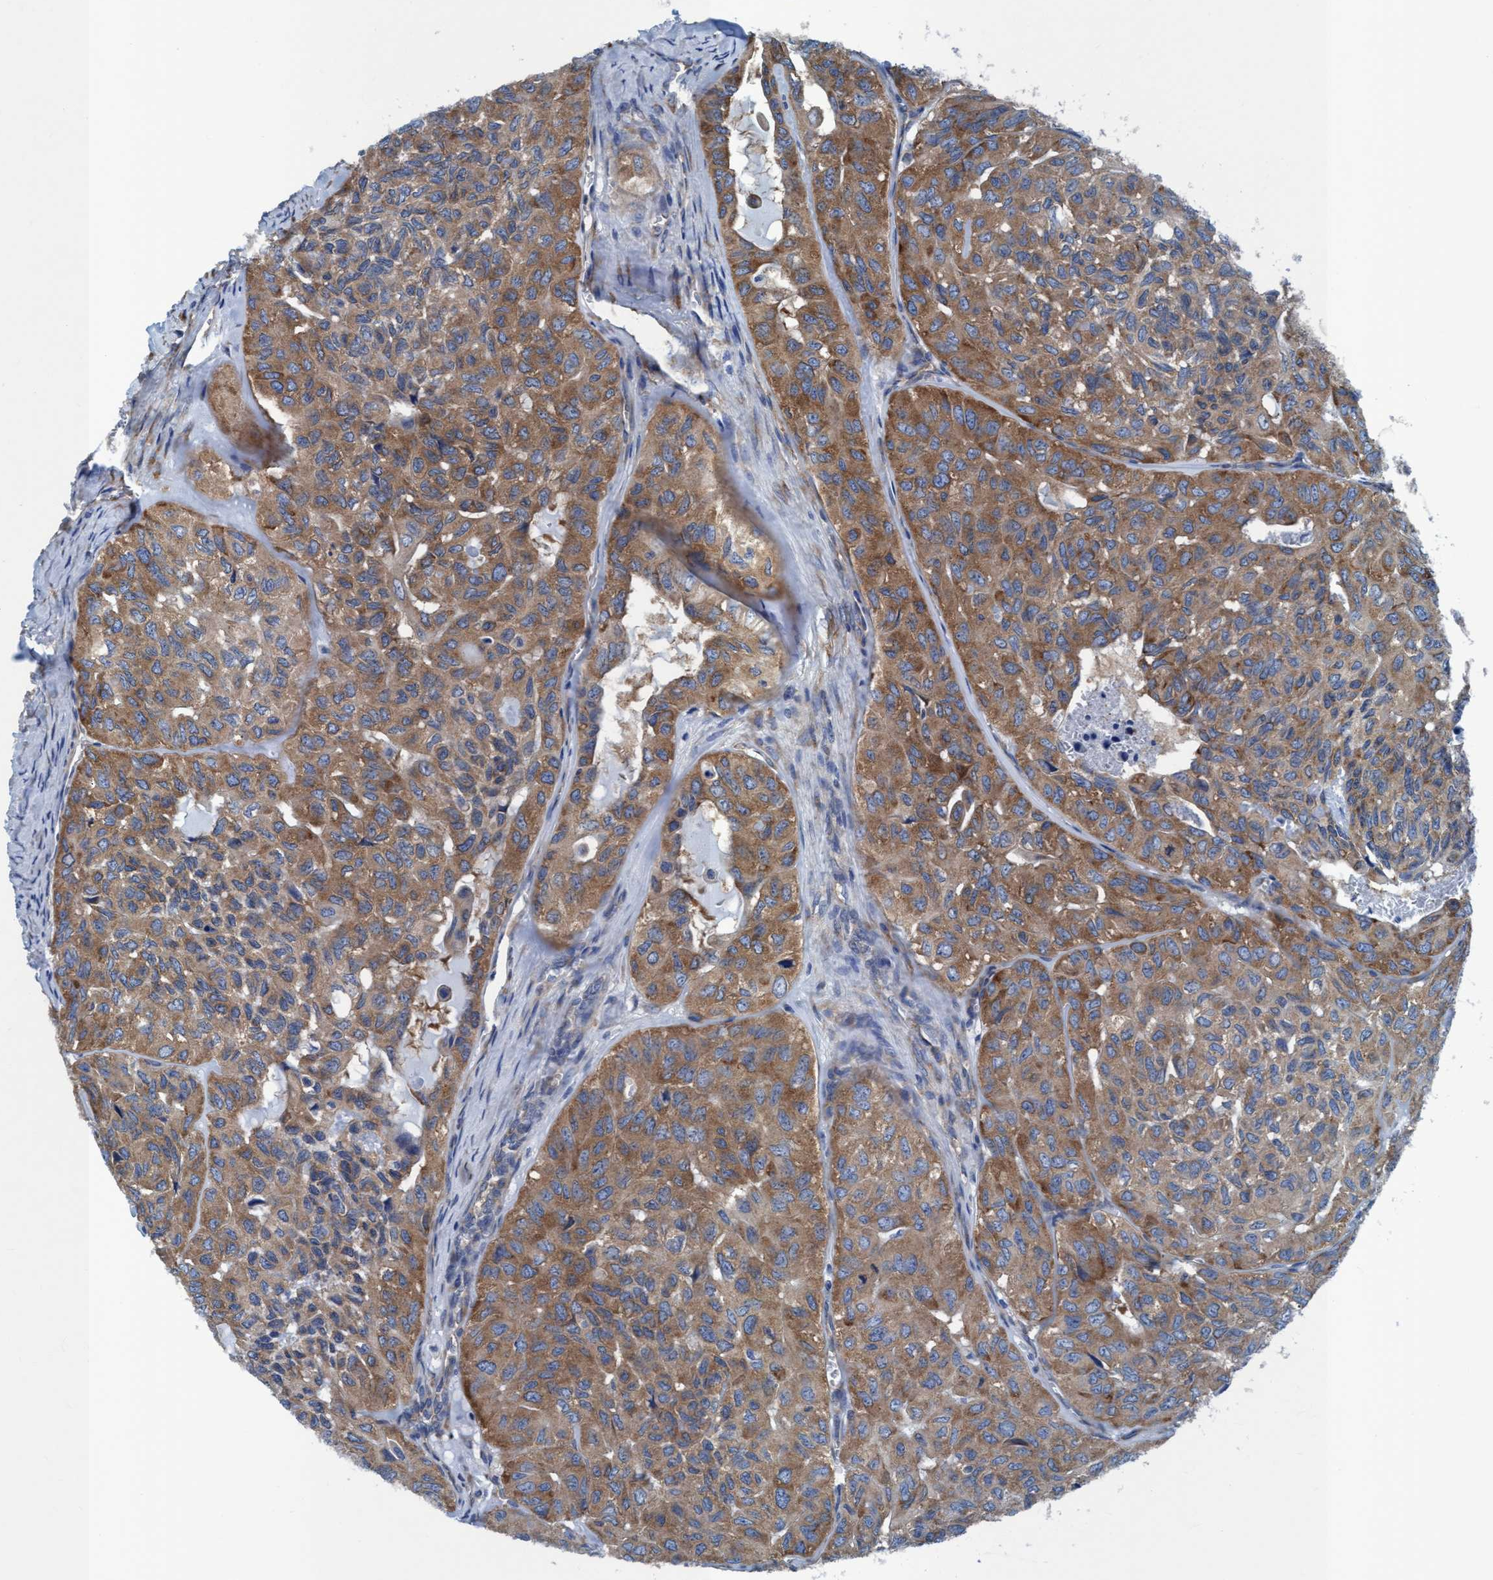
{"staining": {"intensity": "moderate", "quantity": ">75%", "location": "cytoplasmic/membranous"}, "tissue": "head and neck cancer", "cell_type": "Tumor cells", "image_type": "cancer", "snomed": [{"axis": "morphology", "description": "Adenocarcinoma, NOS"}, {"axis": "topography", "description": "Salivary gland, NOS"}, {"axis": "topography", "description": "Head-Neck"}], "caption": "The micrograph exhibits a brown stain indicating the presence of a protein in the cytoplasmic/membranous of tumor cells in head and neck adenocarcinoma.", "gene": "NMT1", "patient": {"sex": "female", "age": 76}}